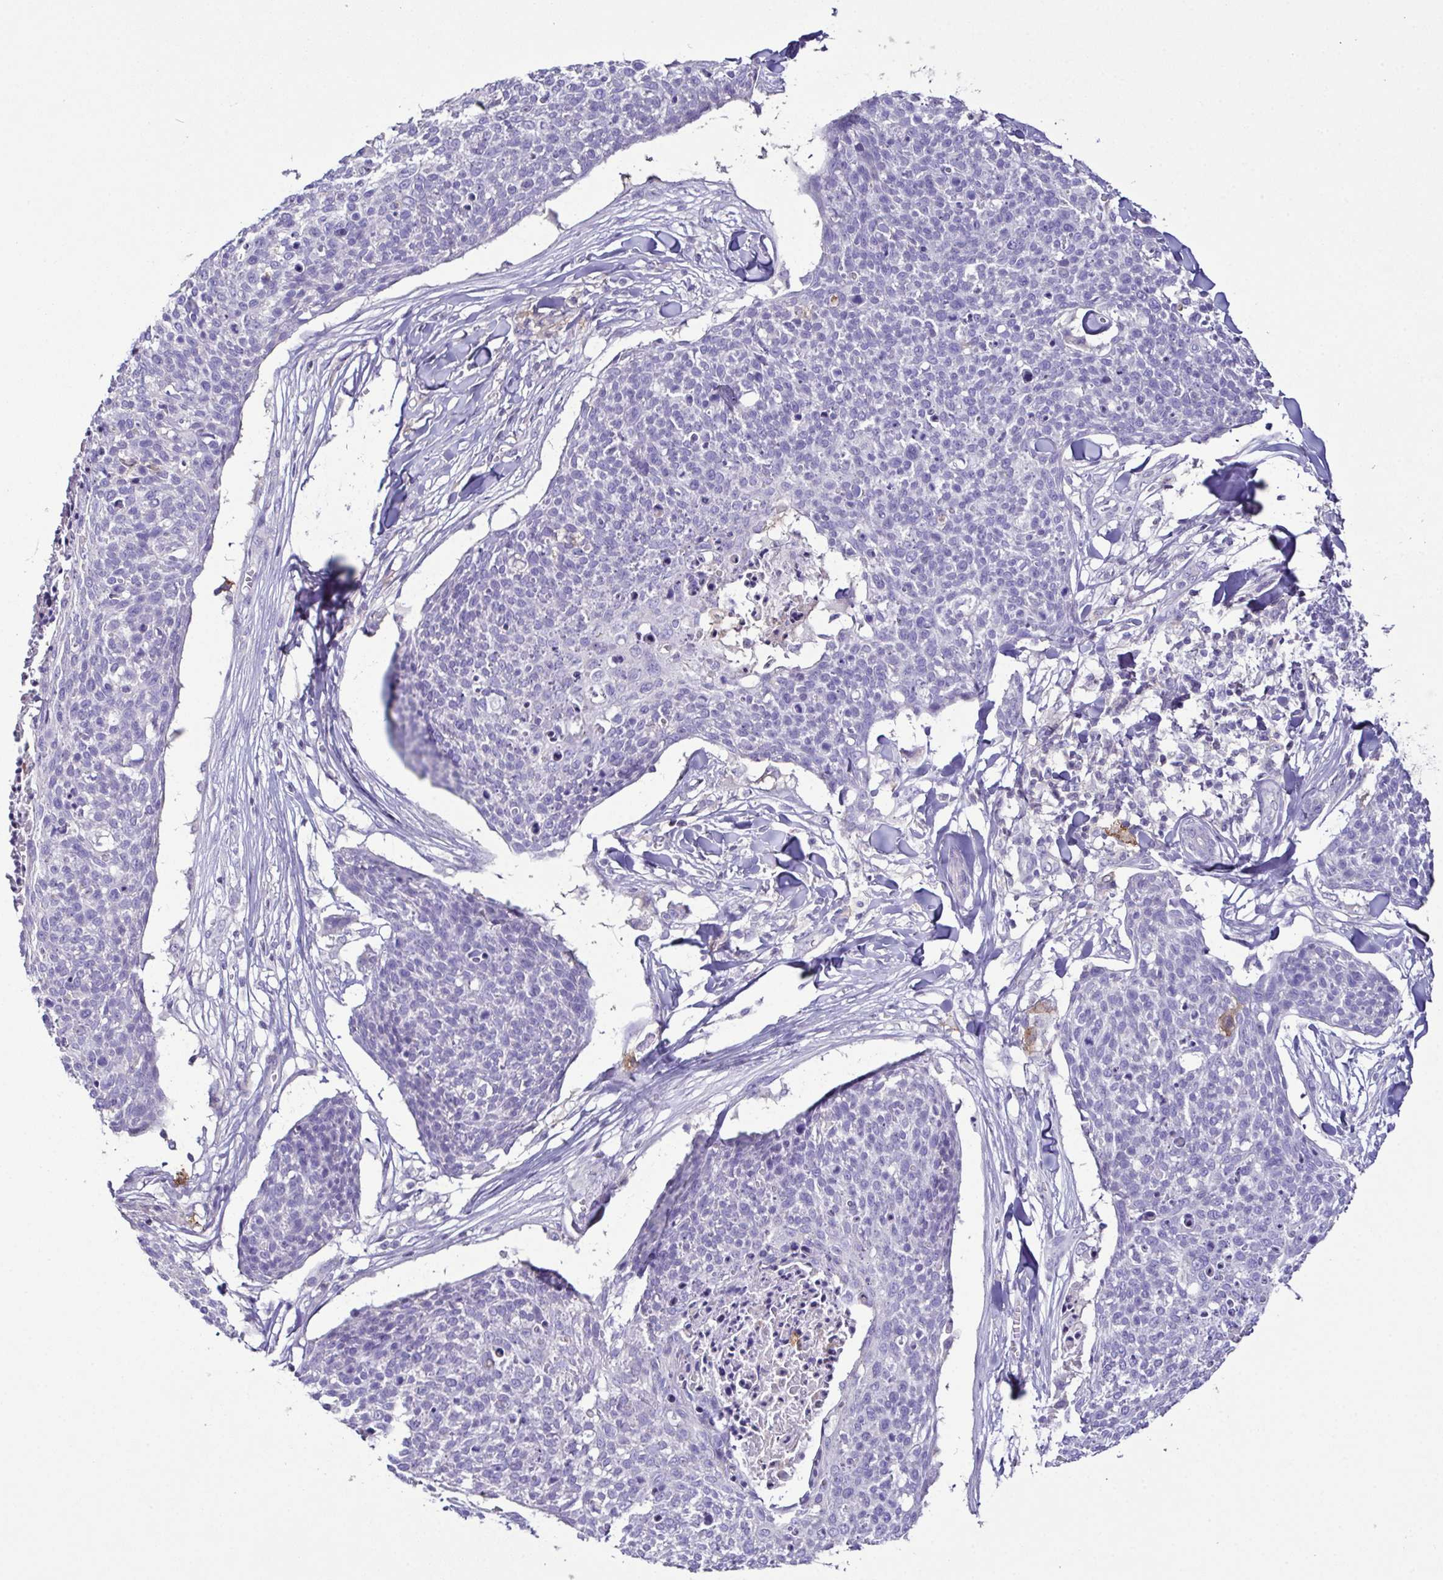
{"staining": {"intensity": "negative", "quantity": "none", "location": "none"}, "tissue": "skin cancer", "cell_type": "Tumor cells", "image_type": "cancer", "snomed": [{"axis": "morphology", "description": "Squamous cell carcinoma, NOS"}, {"axis": "topography", "description": "Skin"}, {"axis": "topography", "description": "Vulva"}], "caption": "High power microscopy photomicrograph of an immunohistochemistry (IHC) image of skin cancer (squamous cell carcinoma), revealing no significant positivity in tumor cells.", "gene": "MARCO", "patient": {"sex": "female", "age": 75}}